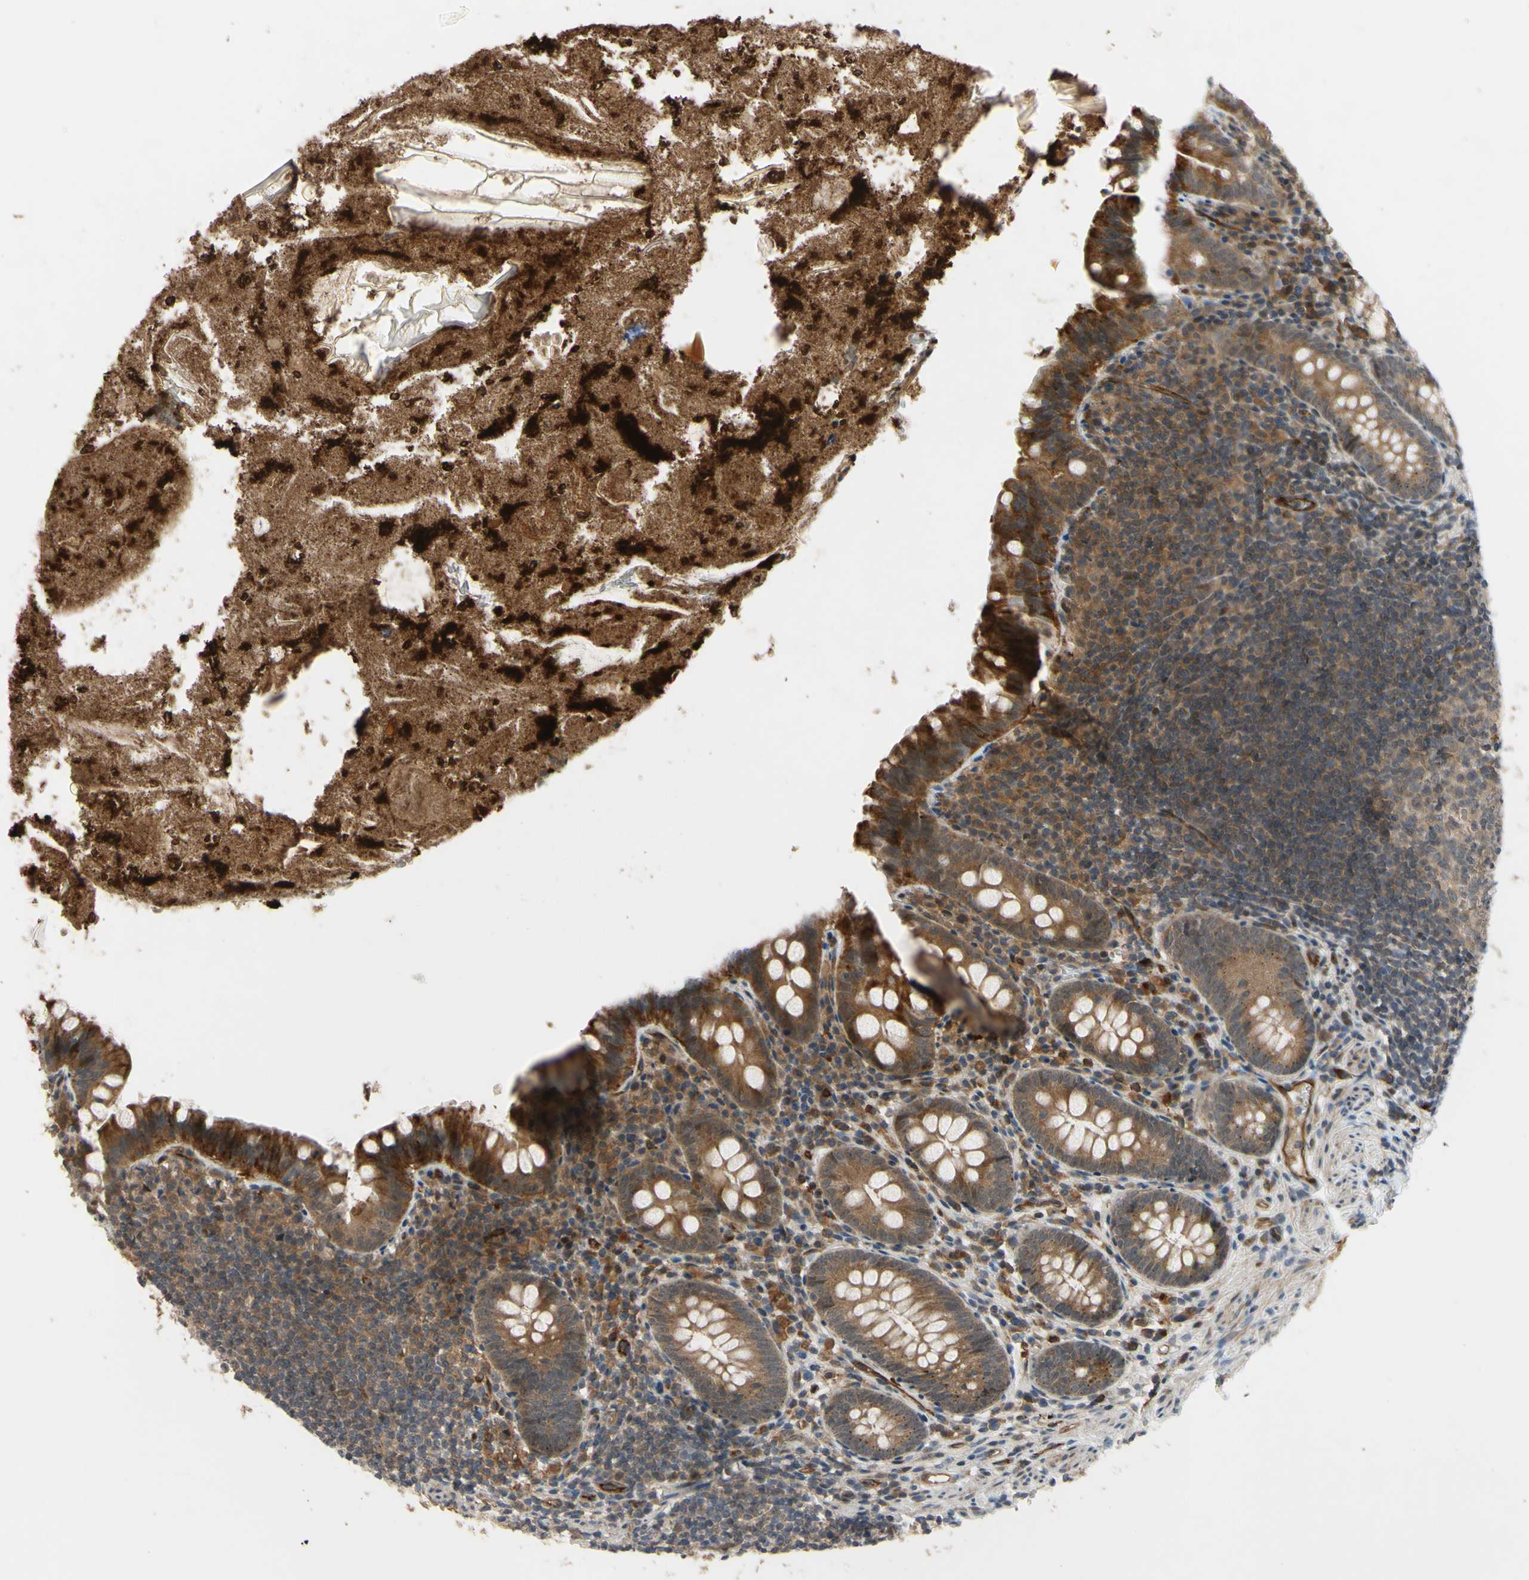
{"staining": {"intensity": "moderate", "quantity": ">75%", "location": "cytoplasmic/membranous"}, "tissue": "appendix", "cell_type": "Glandular cells", "image_type": "normal", "snomed": [{"axis": "morphology", "description": "Normal tissue, NOS"}, {"axis": "topography", "description": "Appendix"}], "caption": "Immunohistochemistry image of normal appendix: human appendix stained using immunohistochemistry demonstrates medium levels of moderate protein expression localized specifically in the cytoplasmic/membranous of glandular cells, appearing as a cytoplasmic/membranous brown color.", "gene": "COMMD9", "patient": {"sex": "male", "age": 52}}